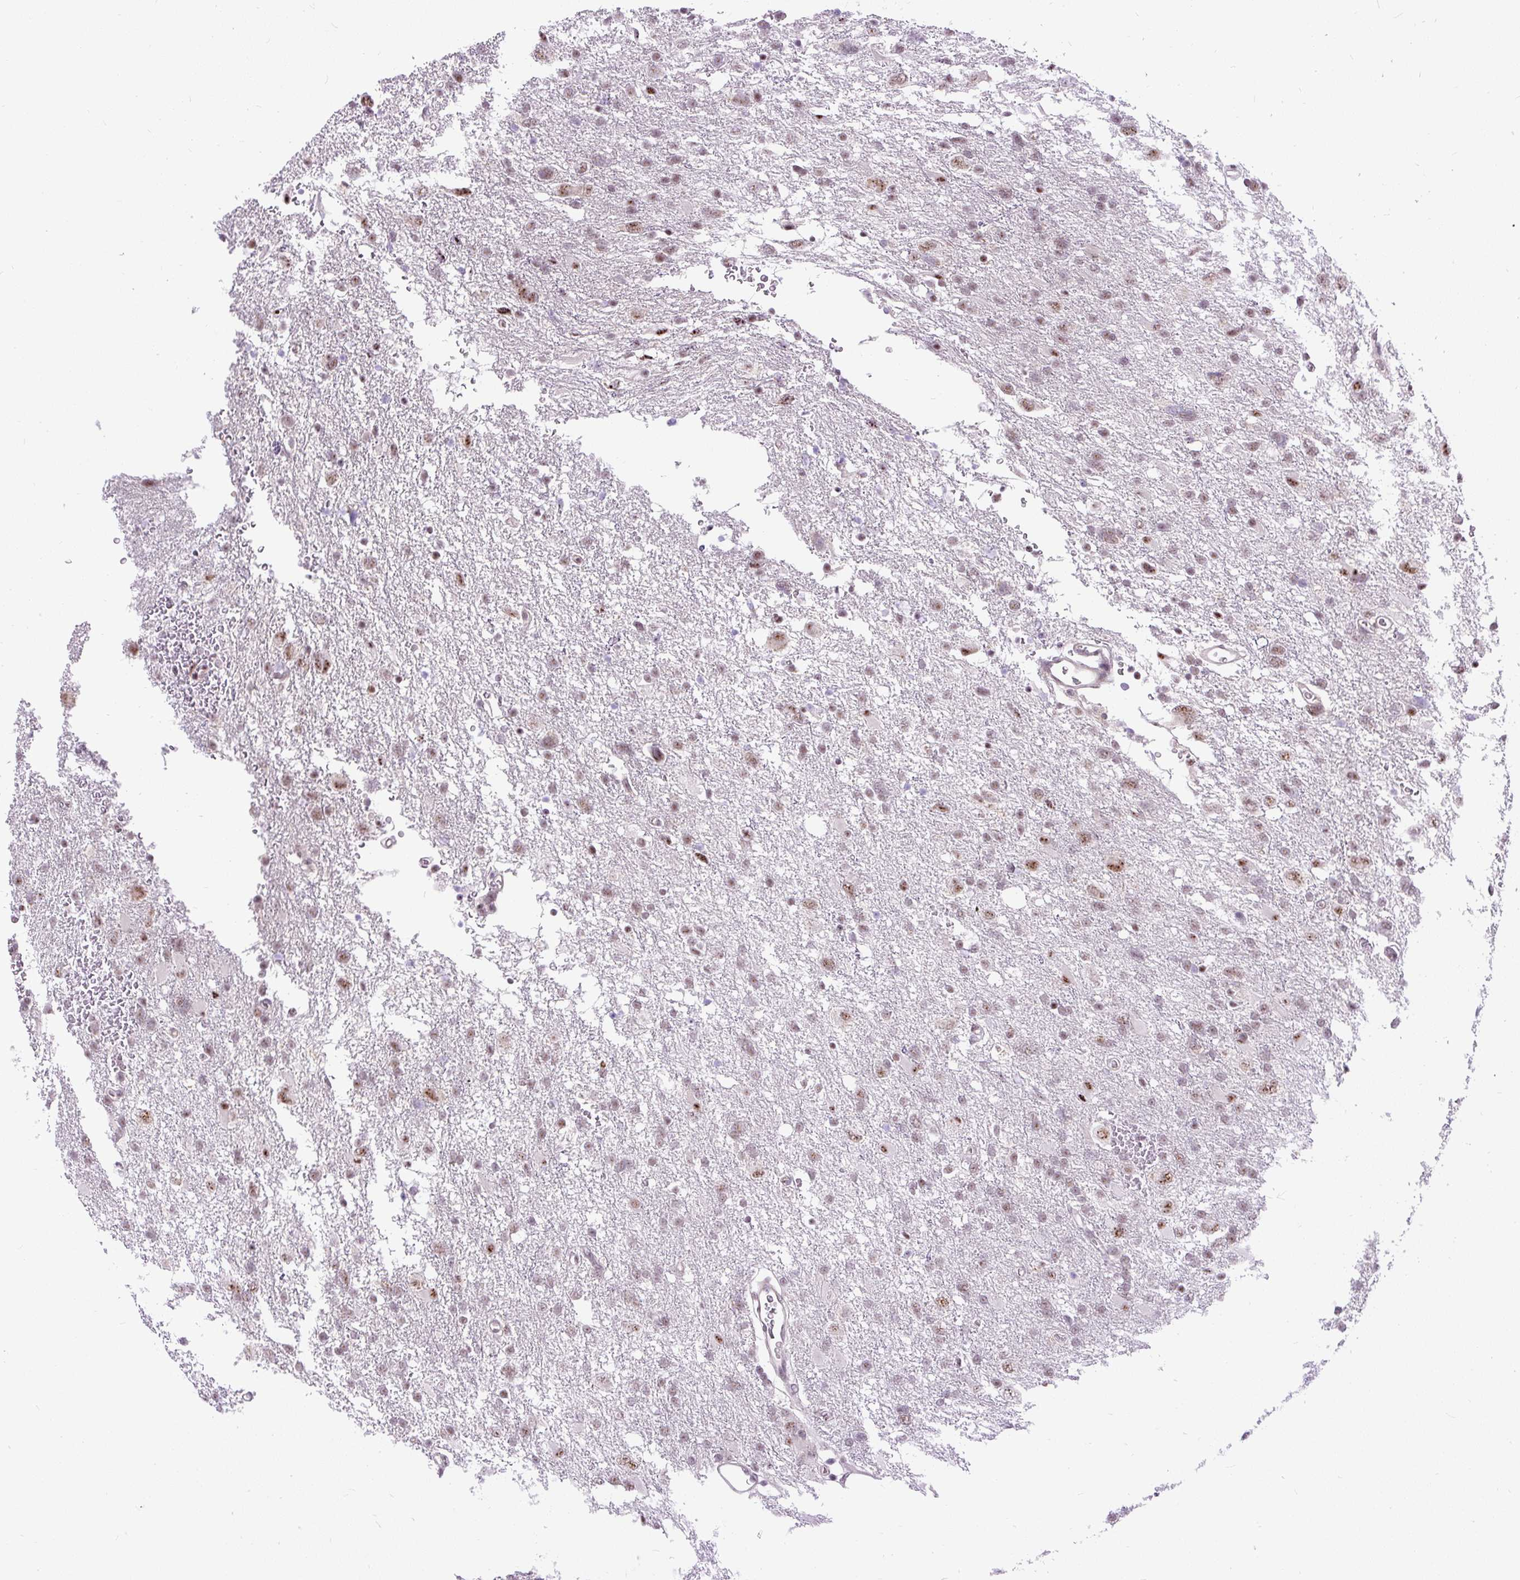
{"staining": {"intensity": "moderate", "quantity": "<25%", "location": "nuclear"}, "tissue": "glioma", "cell_type": "Tumor cells", "image_type": "cancer", "snomed": [{"axis": "morphology", "description": "Glioma, malignant, High grade"}, {"axis": "topography", "description": "Brain"}], "caption": "The histopathology image demonstrates immunohistochemical staining of glioma. There is moderate nuclear staining is identified in about <25% of tumor cells. The staining is performed using DAB (3,3'-diaminobenzidine) brown chromogen to label protein expression. The nuclei are counter-stained blue using hematoxylin.", "gene": "SMC5", "patient": {"sex": "male", "age": 61}}